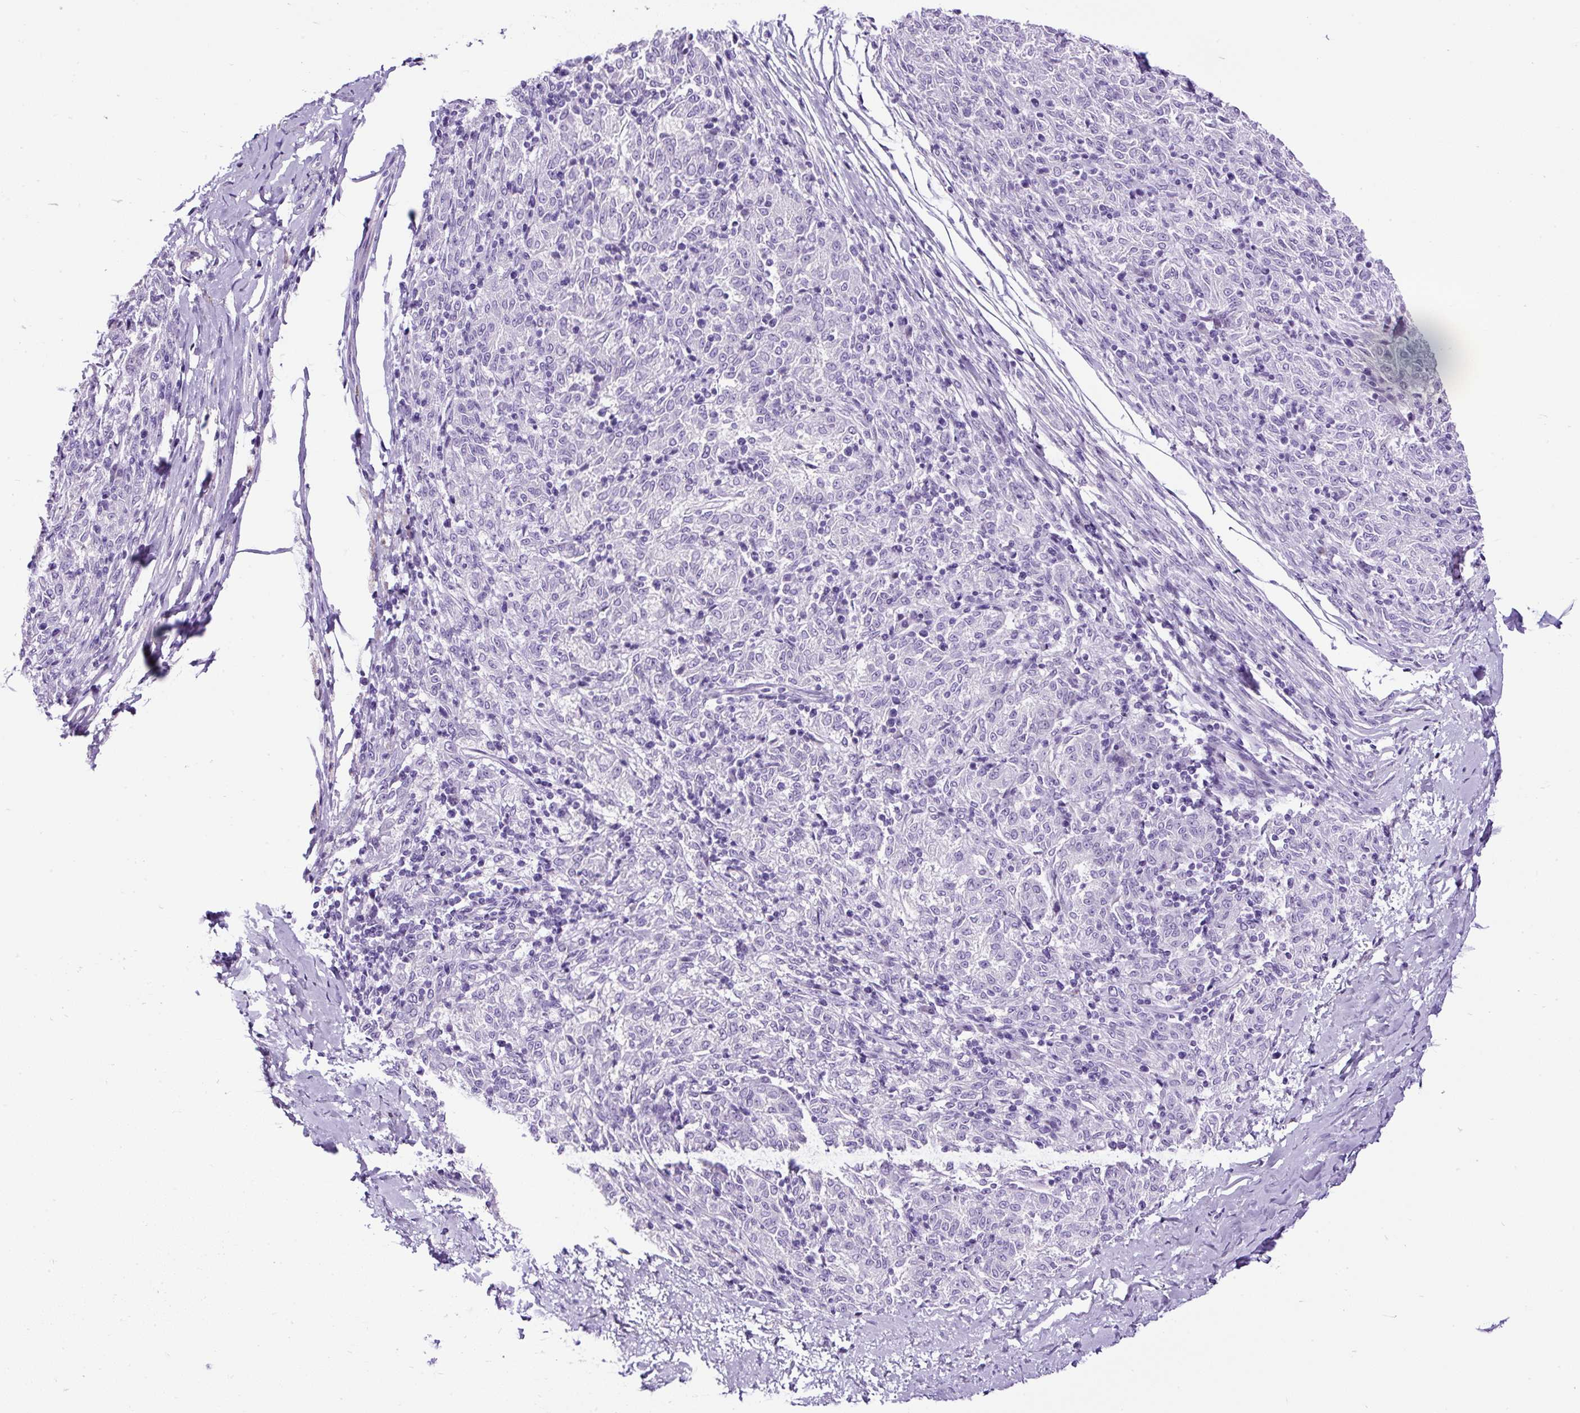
{"staining": {"intensity": "negative", "quantity": "none", "location": "none"}, "tissue": "melanoma", "cell_type": "Tumor cells", "image_type": "cancer", "snomed": [{"axis": "morphology", "description": "Malignant melanoma, NOS"}, {"axis": "topography", "description": "Skin"}], "caption": "The micrograph exhibits no staining of tumor cells in melanoma.", "gene": "PDIA2", "patient": {"sex": "female", "age": 72}}